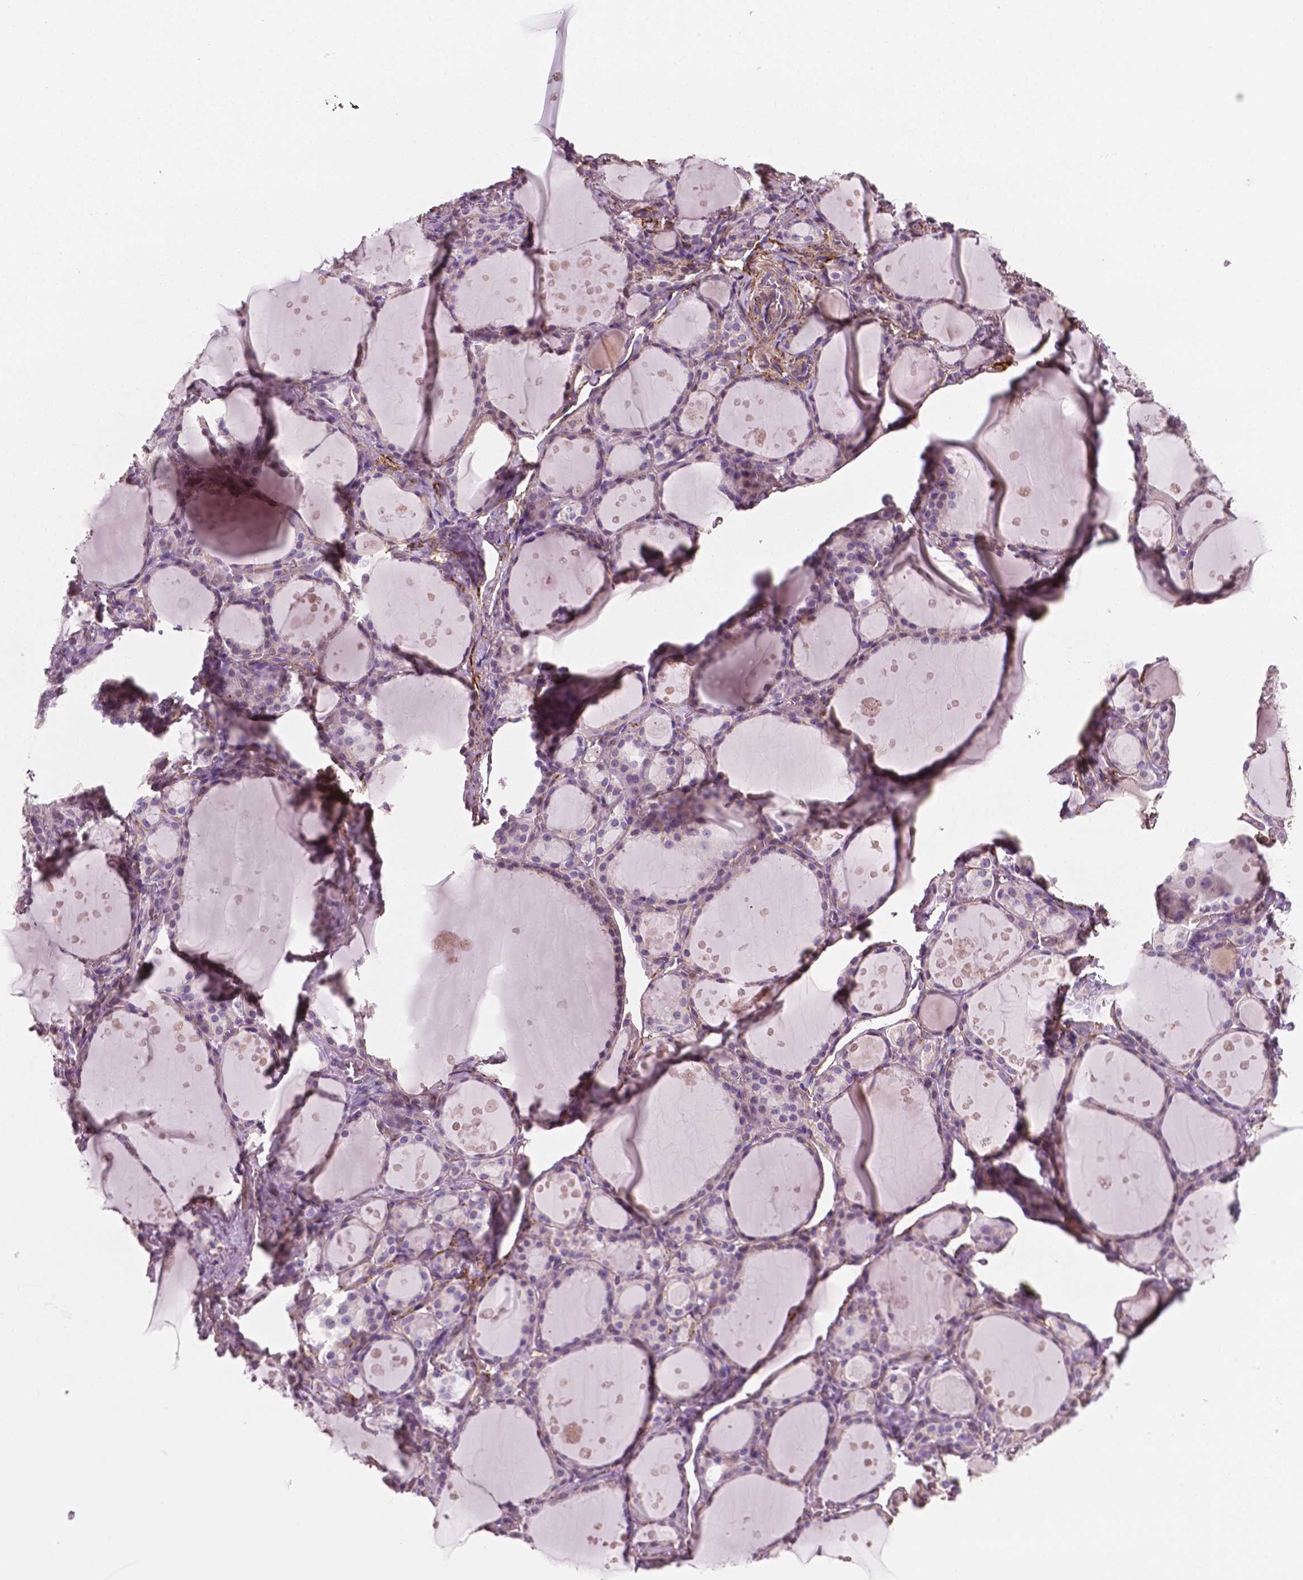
{"staining": {"intensity": "negative", "quantity": "none", "location": "none"}, "tissue": "thyroid gland", "cell_type": "Glandular cells", "image_type": "normal", "snomed": [{"axis": "morphology", "description": "Normal tissue, NOS"}, {"axis": "topography", "description": "Thyroid gland"}], "caption": "The immunohistochemistry (IHC) image has no significant positivity in glandular cells of thyroid gland. The staining is performed using DAB brown chromogen with nuclei counter-stained in using hematoxylin.", "gene": "PTX3", "patient": {"sex": "male", "age": 68}}